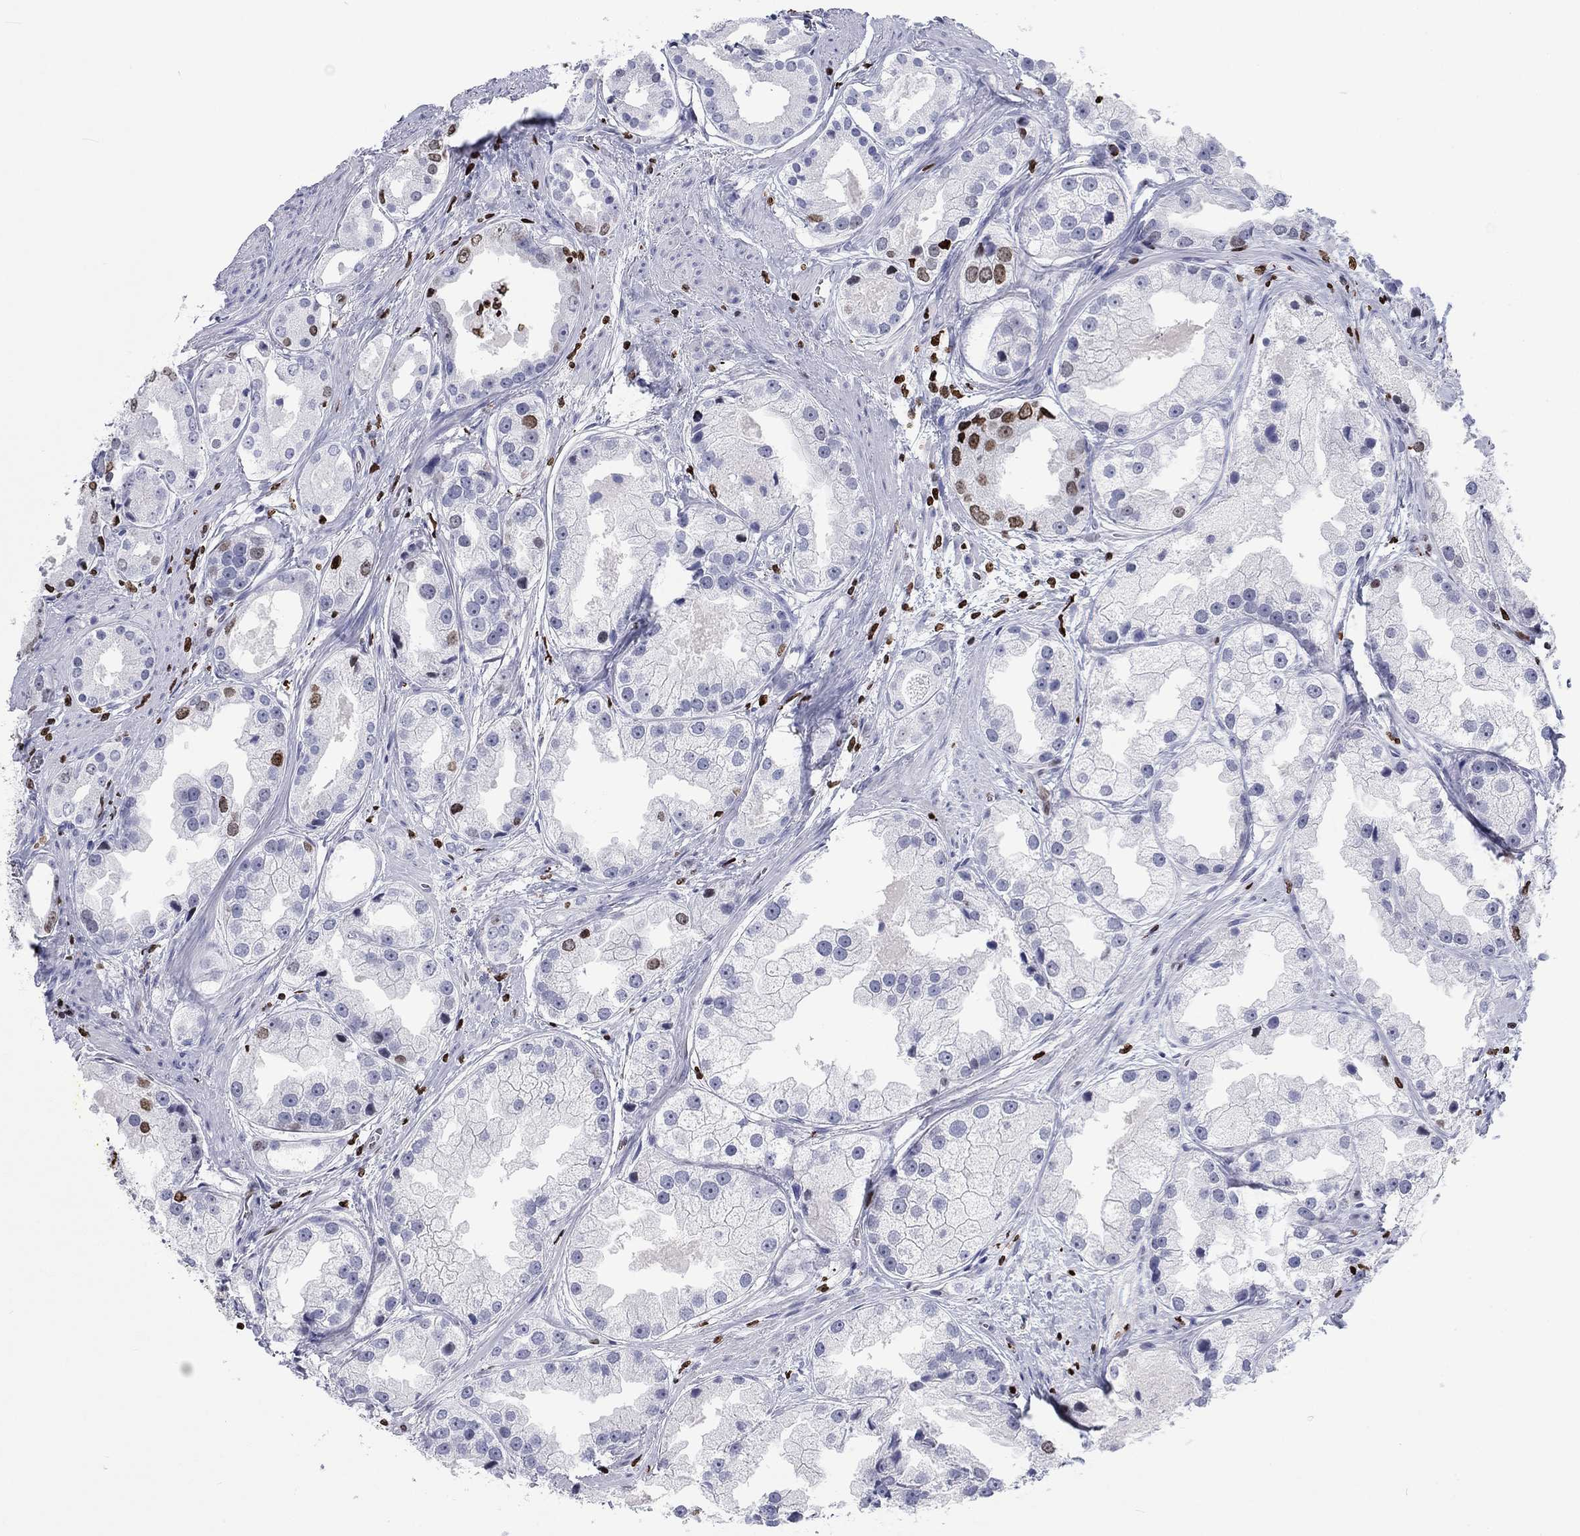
{"staining": {"intensity": "moderate", "quantity": "<25%", "location": "nuclear"}, "tissue": "prostate cancer", "cell_type": "Tumor cells", "image_type": "cancer", "snomed": [{"axis": "morphology", "description": "Adenocarcinoma, NOS"}, {"axis": "topography", "description": "Prostate"}], "caption": "High-power microscopy captured an immunohistochemistry (IHC) micrograph of prostate cancer (adenocarcinoma), revealing moderate nuclear expression in approximately <25% of tumor cells. (Brightfield microscopy of DAB IHC at high magnification).", "gene": "H1-5", "patient": {"sex": "male", "age": 61}}